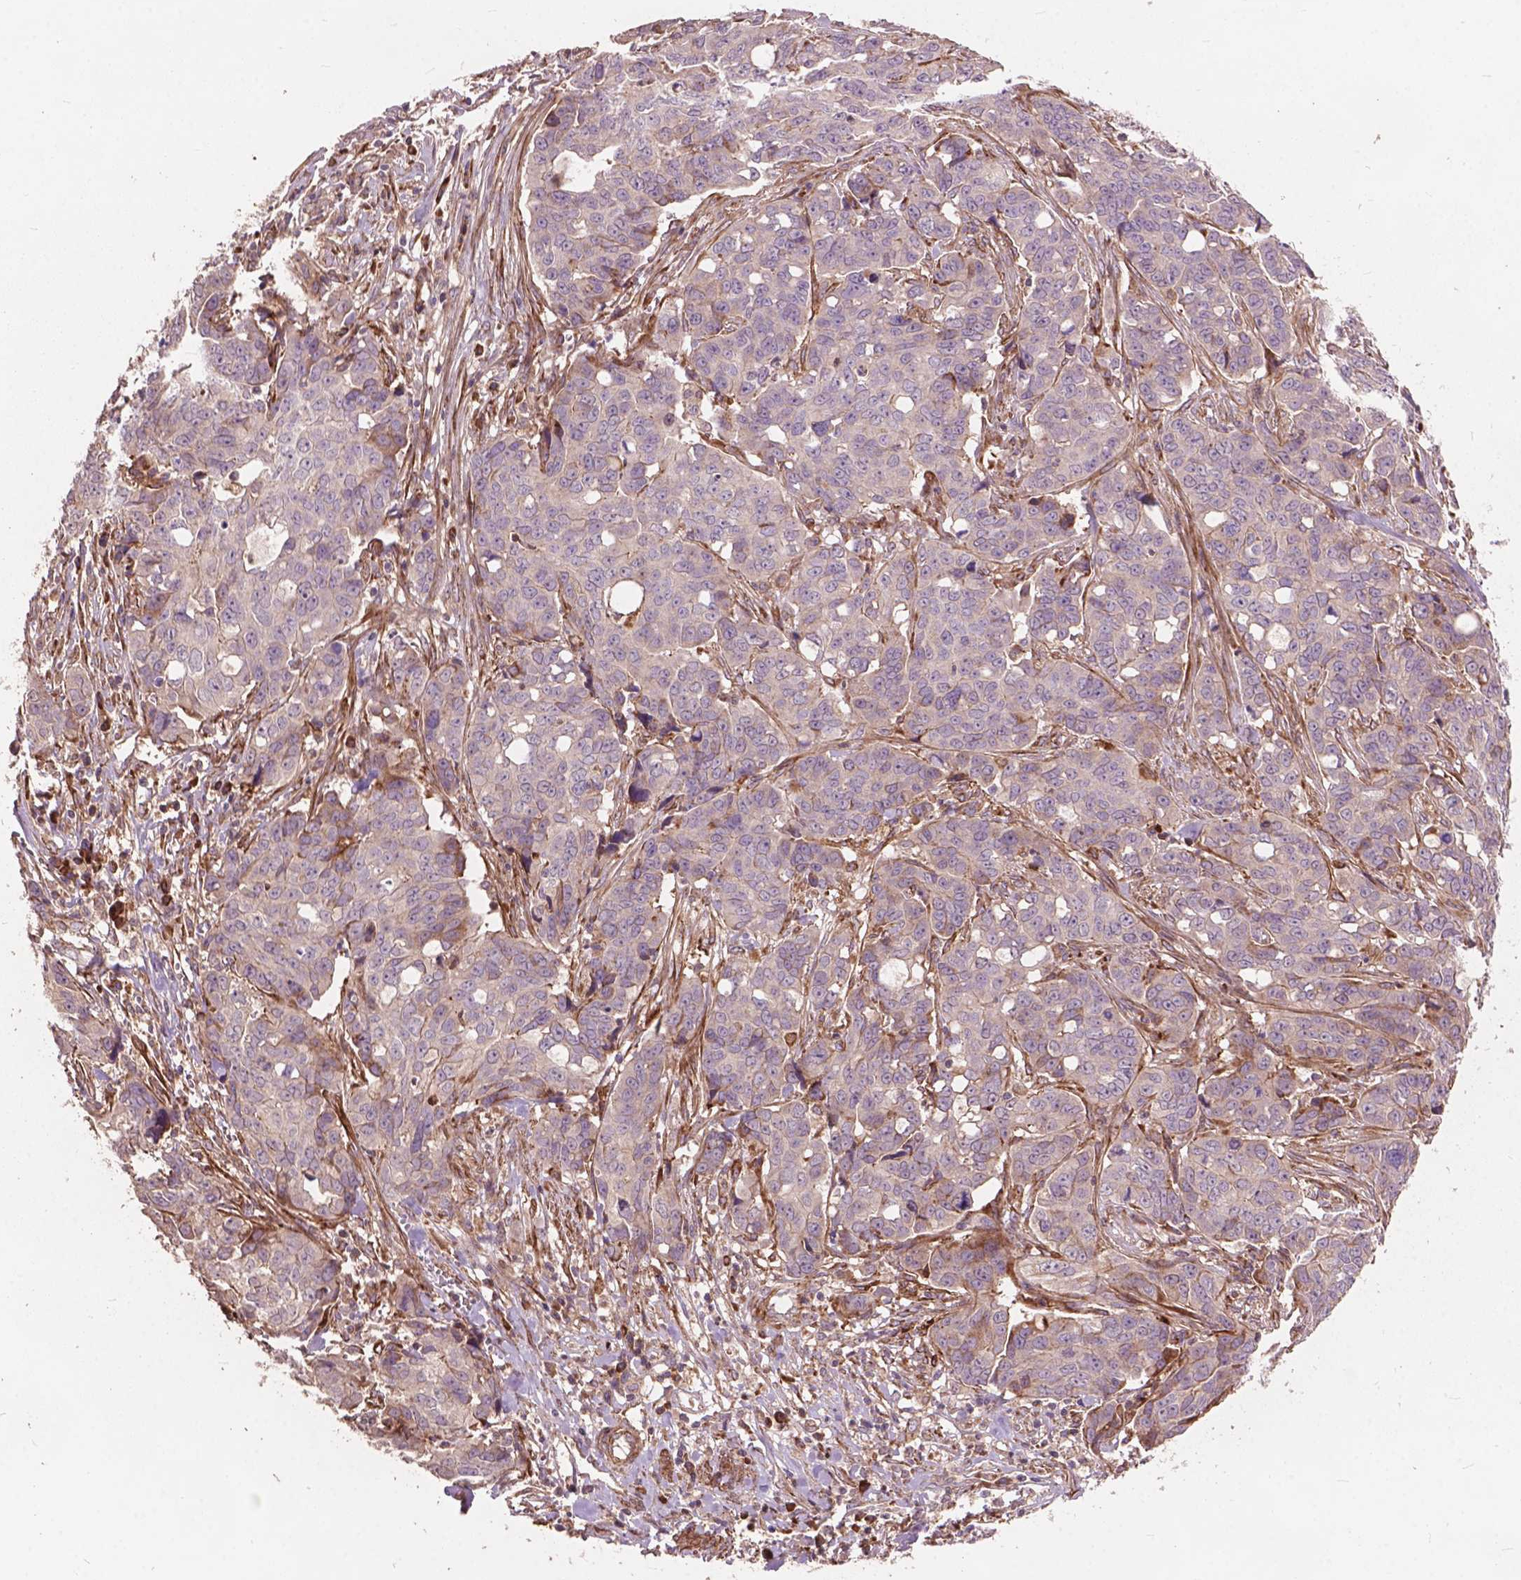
{"staining": {"intensity": "weak", "quantity": "<25%", "location": "cytoplasmic/membranous"}, "tissue": "ovarian cancer", "cell_type": "Tumor cells", "image_type": "cancer", "snomed": [{"axis": "morphology", "description": "Carcinoma, endometroid"}, {"axis": "topography", "description": "Ovary"}], "caption": "This micrograph is of ovarian endometroid carcinoma stained with immunohistochemistry (IHC) to label a protein in brown with the nuclei are counter-stained blue. There is no positivity in tumor cells. (DAB (3,3'-diaminobenzidine) IHC visualized using brightfield microscopy, high magnification).", "gene": "FNIP1", "patient": {"sex": "female", "age": 78}}